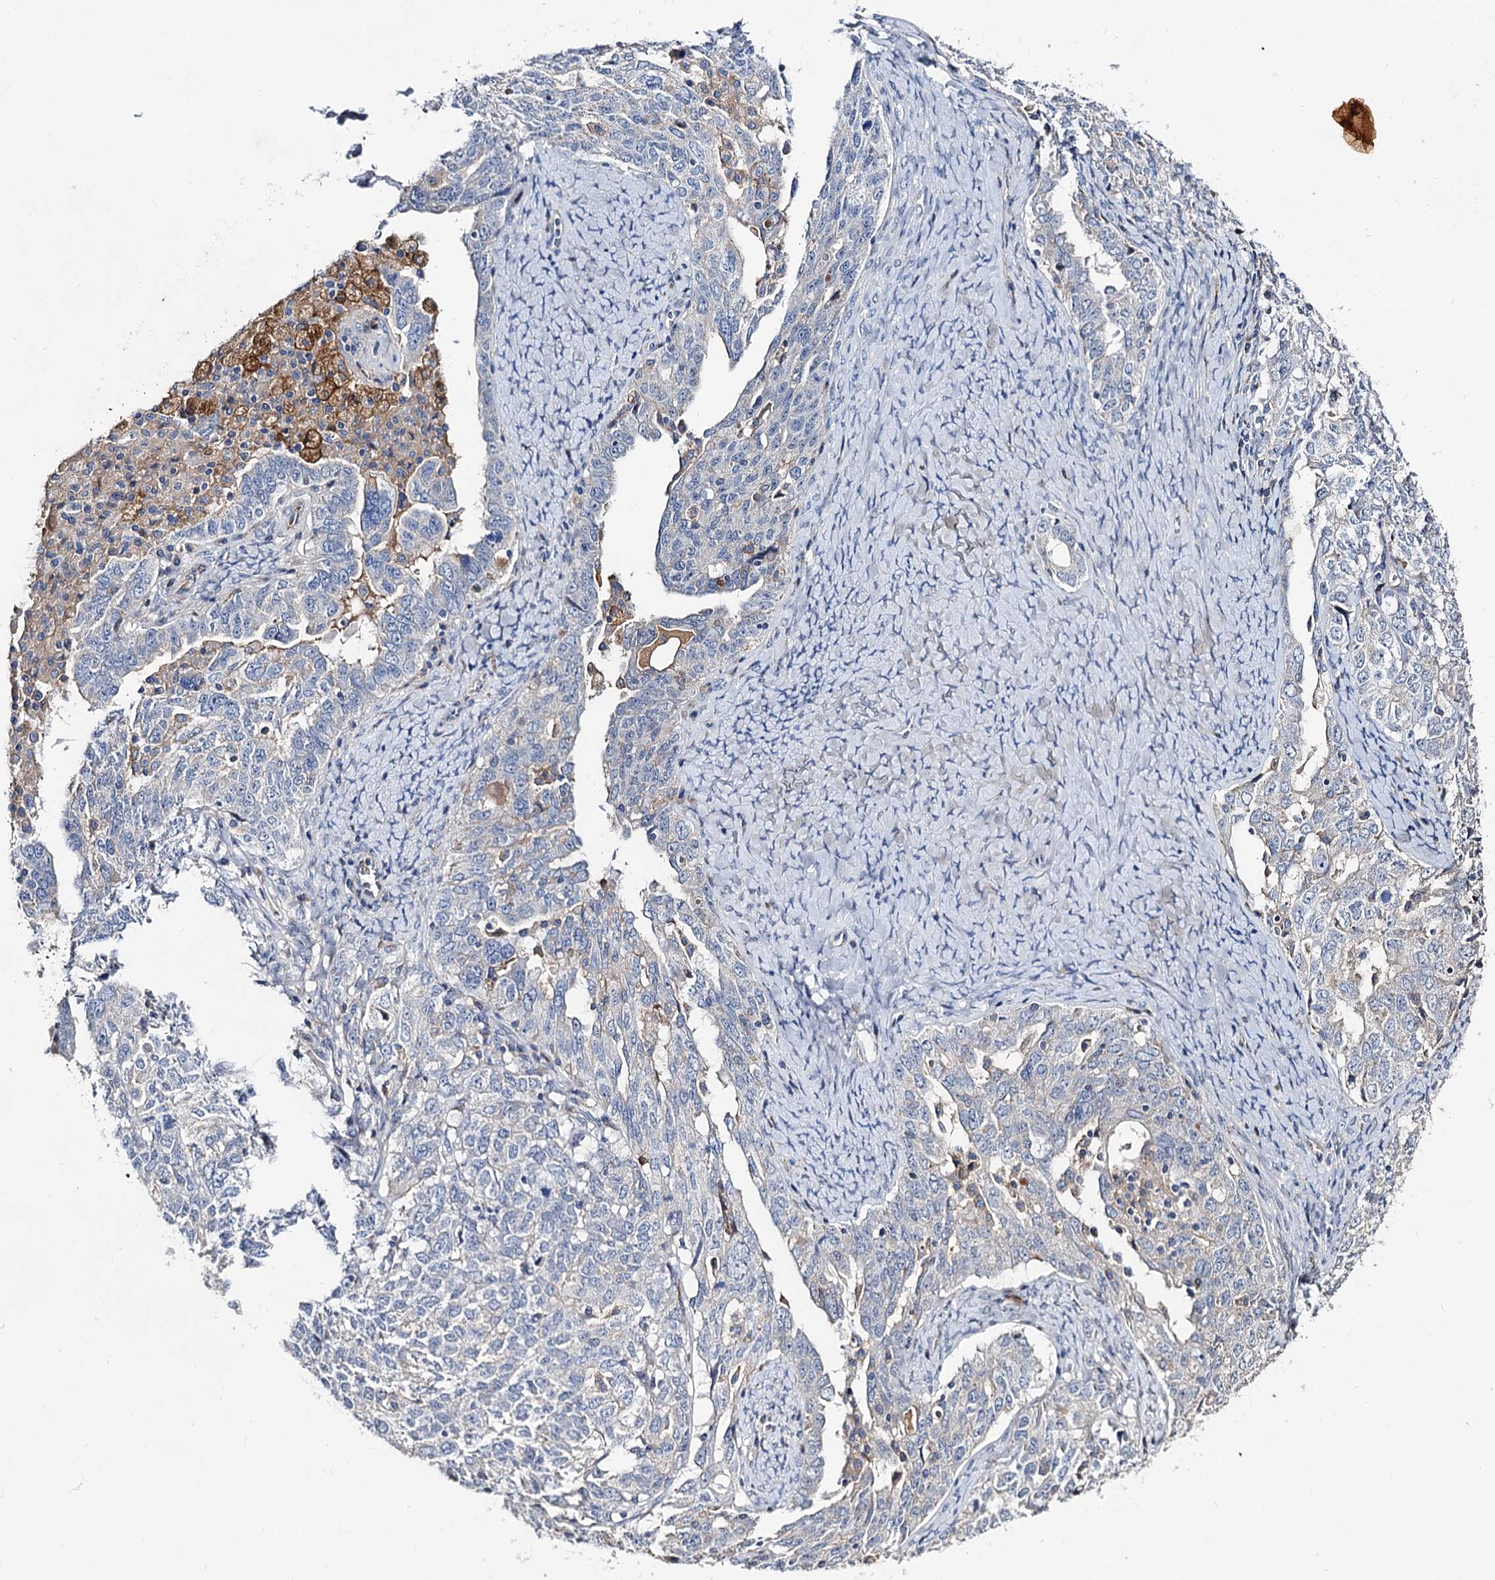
{"staining": {"intensity": "negative", "quantity": "none", "location": "none"}, "tissue": "ovarian cancer", "cell_type": "Tumor cells", "image_type": "cancer", "snomed": [{"axis": "morphology", "description": "Carcinoma, endometroid"}, {"axis": "topography", "description": "Ovary"}], "caption": "Immunohistochemical staining of endometroid carcinoma (ovarian) shows no significant expression in tumor cells. (Brightfield microscopy of DAB IHC at high magnification).", "gene": "HVCN1", "patient": {"sex": "female", "age": 62}}